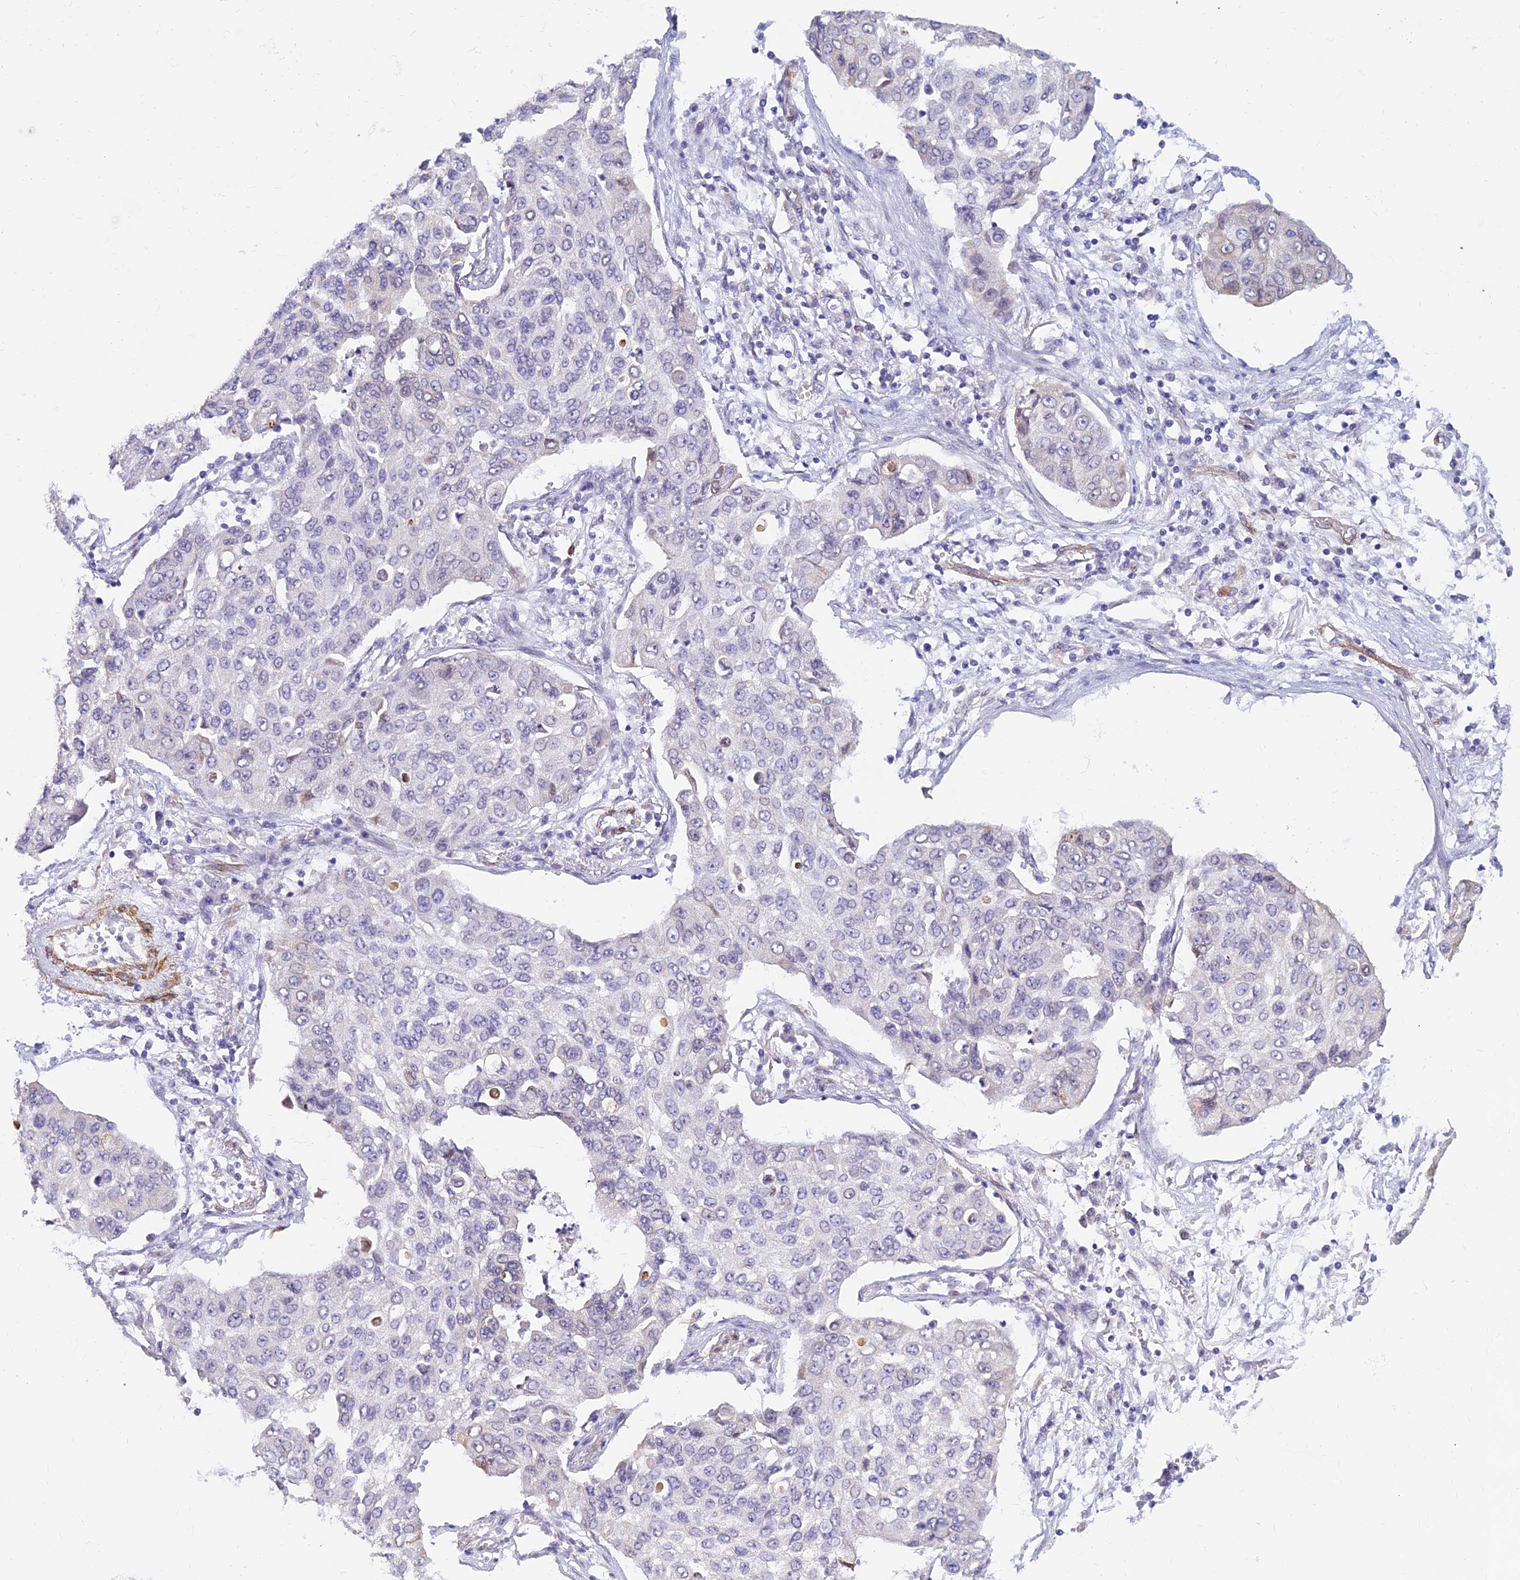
{"staining": {"intensity": "negative", "quantity": "none", "location": "none"}, "tissue": "lung cancer", "cell_type": "Tumor cells", "image_type": "cancer", "snomed": [{"axis": "morphology", "description": "Squamous cell carcinoma, NOS"}, {"axis": "topography", "description": "Lung"}], "caption": "DAB (3,3'-diaminobenzidine) immunohistochemical staining of lung cancer (squamous cell carcinoma) exhibits no significant positivity in tumor cells. Brightfield microscopy of immunohistochemistry (IHC) stained with DAB (brown) and hematoxylin (blue), captured at high magnification.", "gene": "ALDH1L2", "patient": {"sex": "male", "age": 74}}